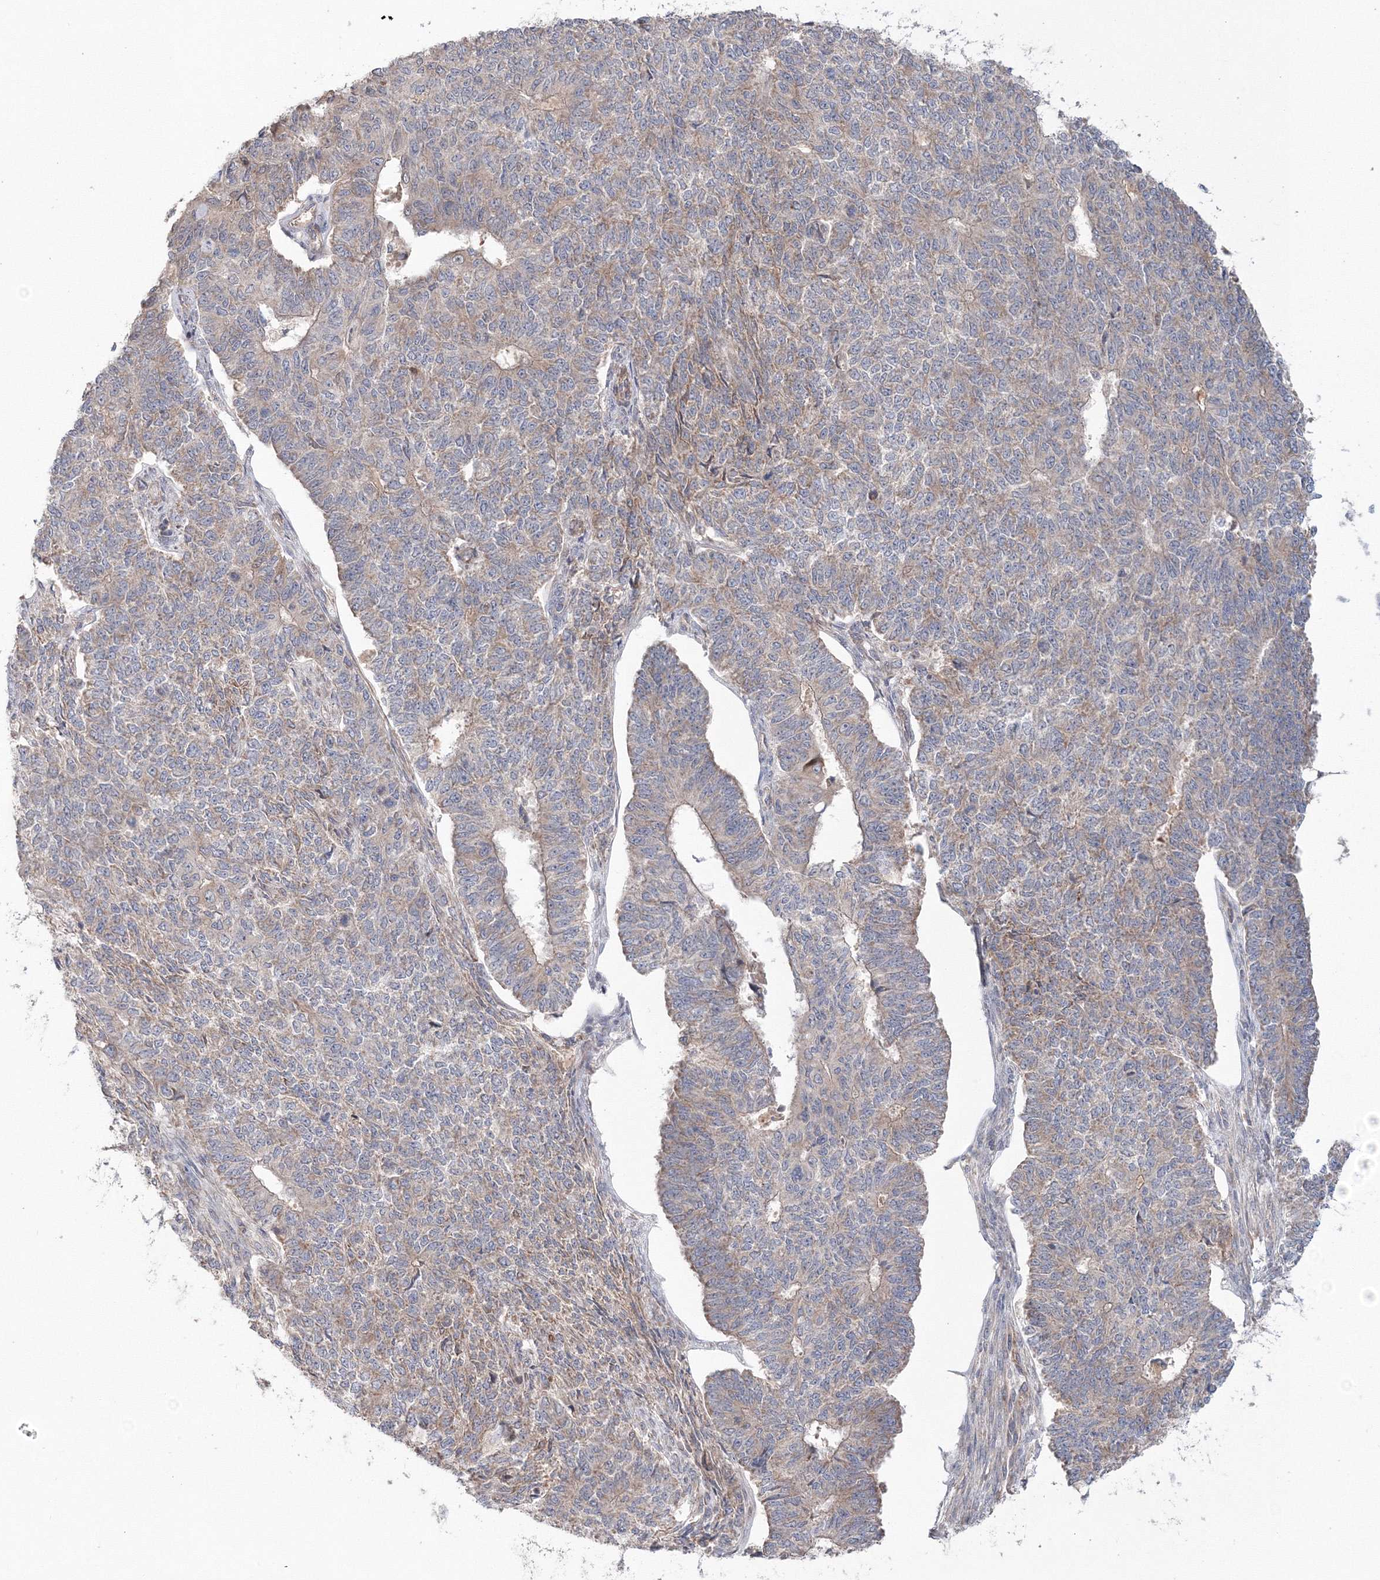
{"staining": {"intensity": "weak", "quantity": "25%-75%", "location": "cytoplasmic/membranous"}, "tissue": "endometrial cancer", "cell_type": "Tumor cells", "image_type": "cancer", "snomed": [{"axis": "morphology", "description": "Adenocarcinoma, NOS"}, {"axis": "topography", "description": "Endometrium"}], "caption": "Immunohistochemistry micrograph of neoplastic tissue: adenocarcinoma (endometrial) stained using immunohistochemistry displays low levels of weak protein expression localized specifically in the cytoplasmic/membranous of tumor cells, appearing as a cytoplasmic/membranous brown color.", "gene": "NOA1", "patient": {"sex": "female", "age": 32}}